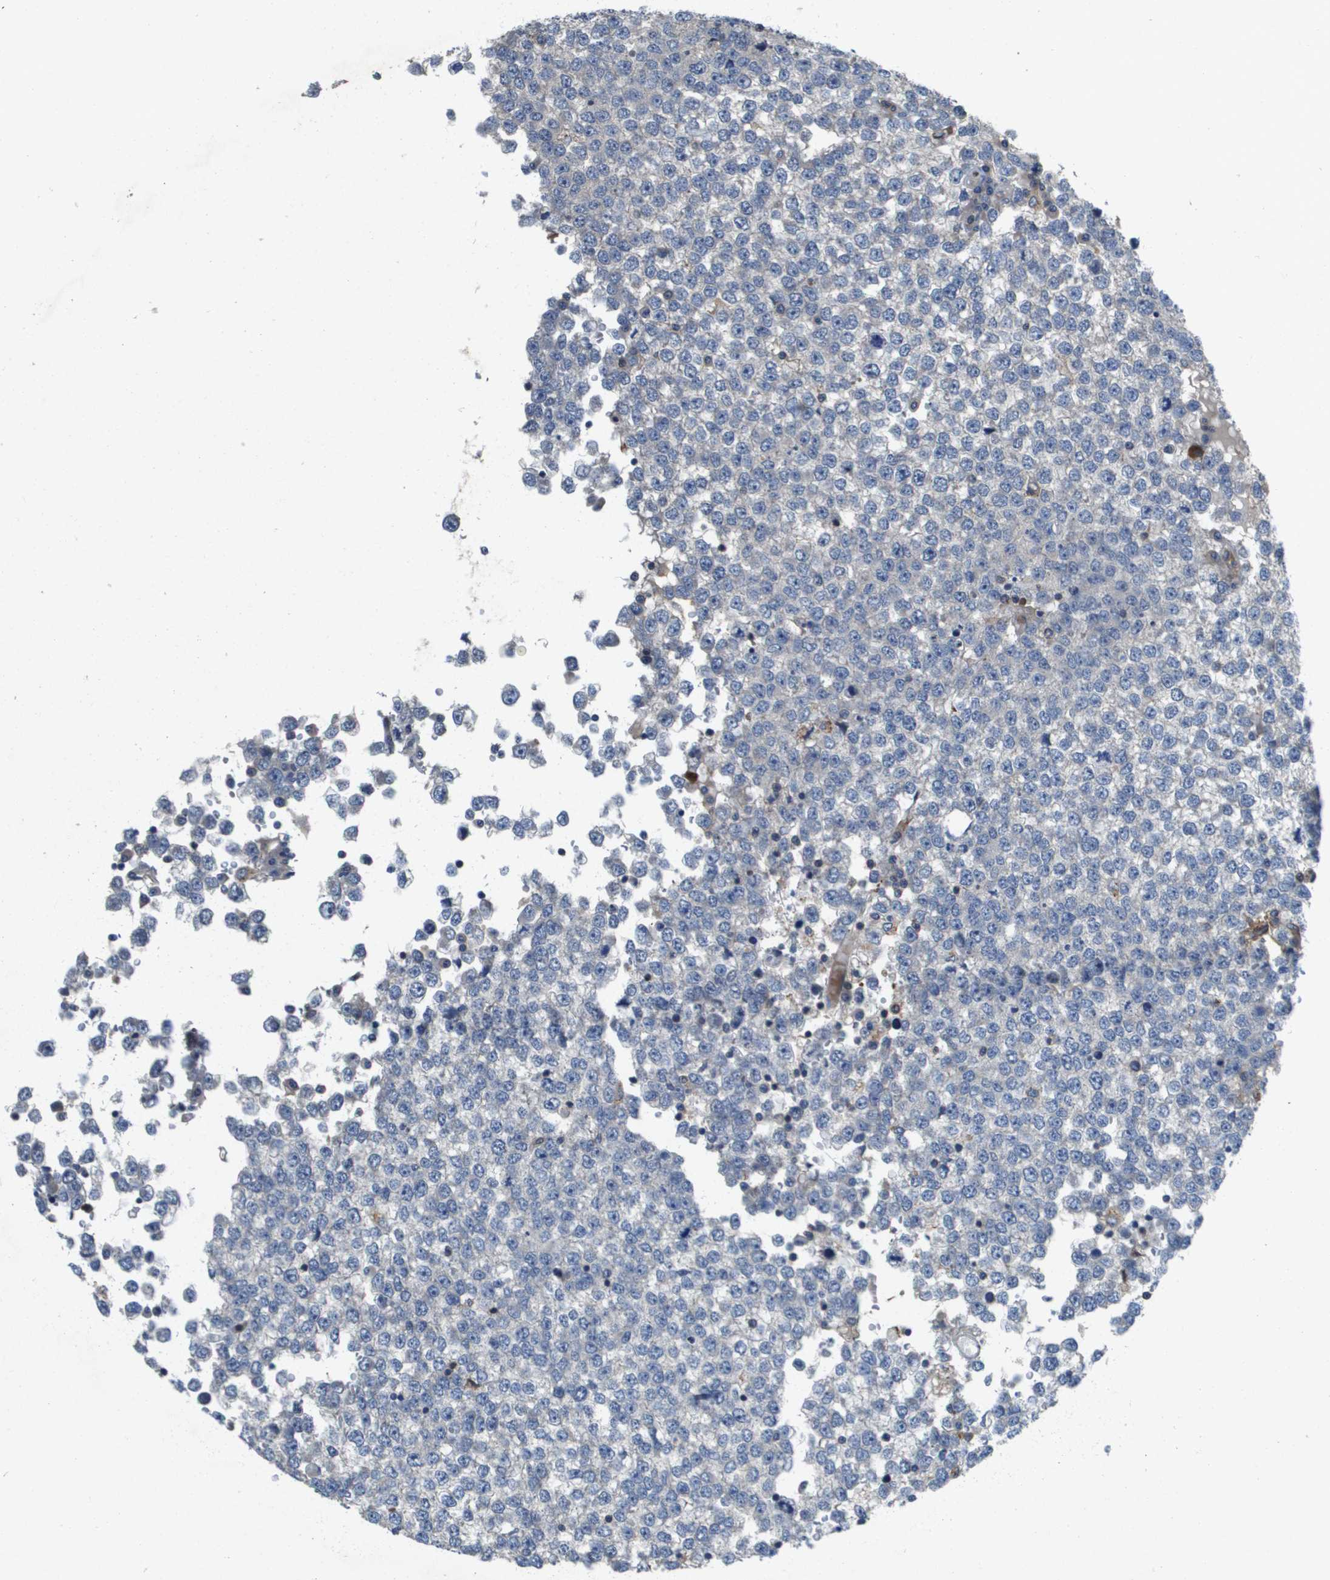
{"staining": {"intensity": "negative", "quantity": "none", "location": "none"}, "tissue": "testis cancer", "cell_type": "Tumor cells", "image_type": "cancer", "snomed": [{"axis": "morphology", "description": "Seminoma, NOS"}, {"axis": "topography", "description": "Testis"}], "caption": "Tumor cells show no significant protein expression in testis cancer (seminoma).", "gene": "SCN4B", "patient": {"sex": "male", "age": 65}}